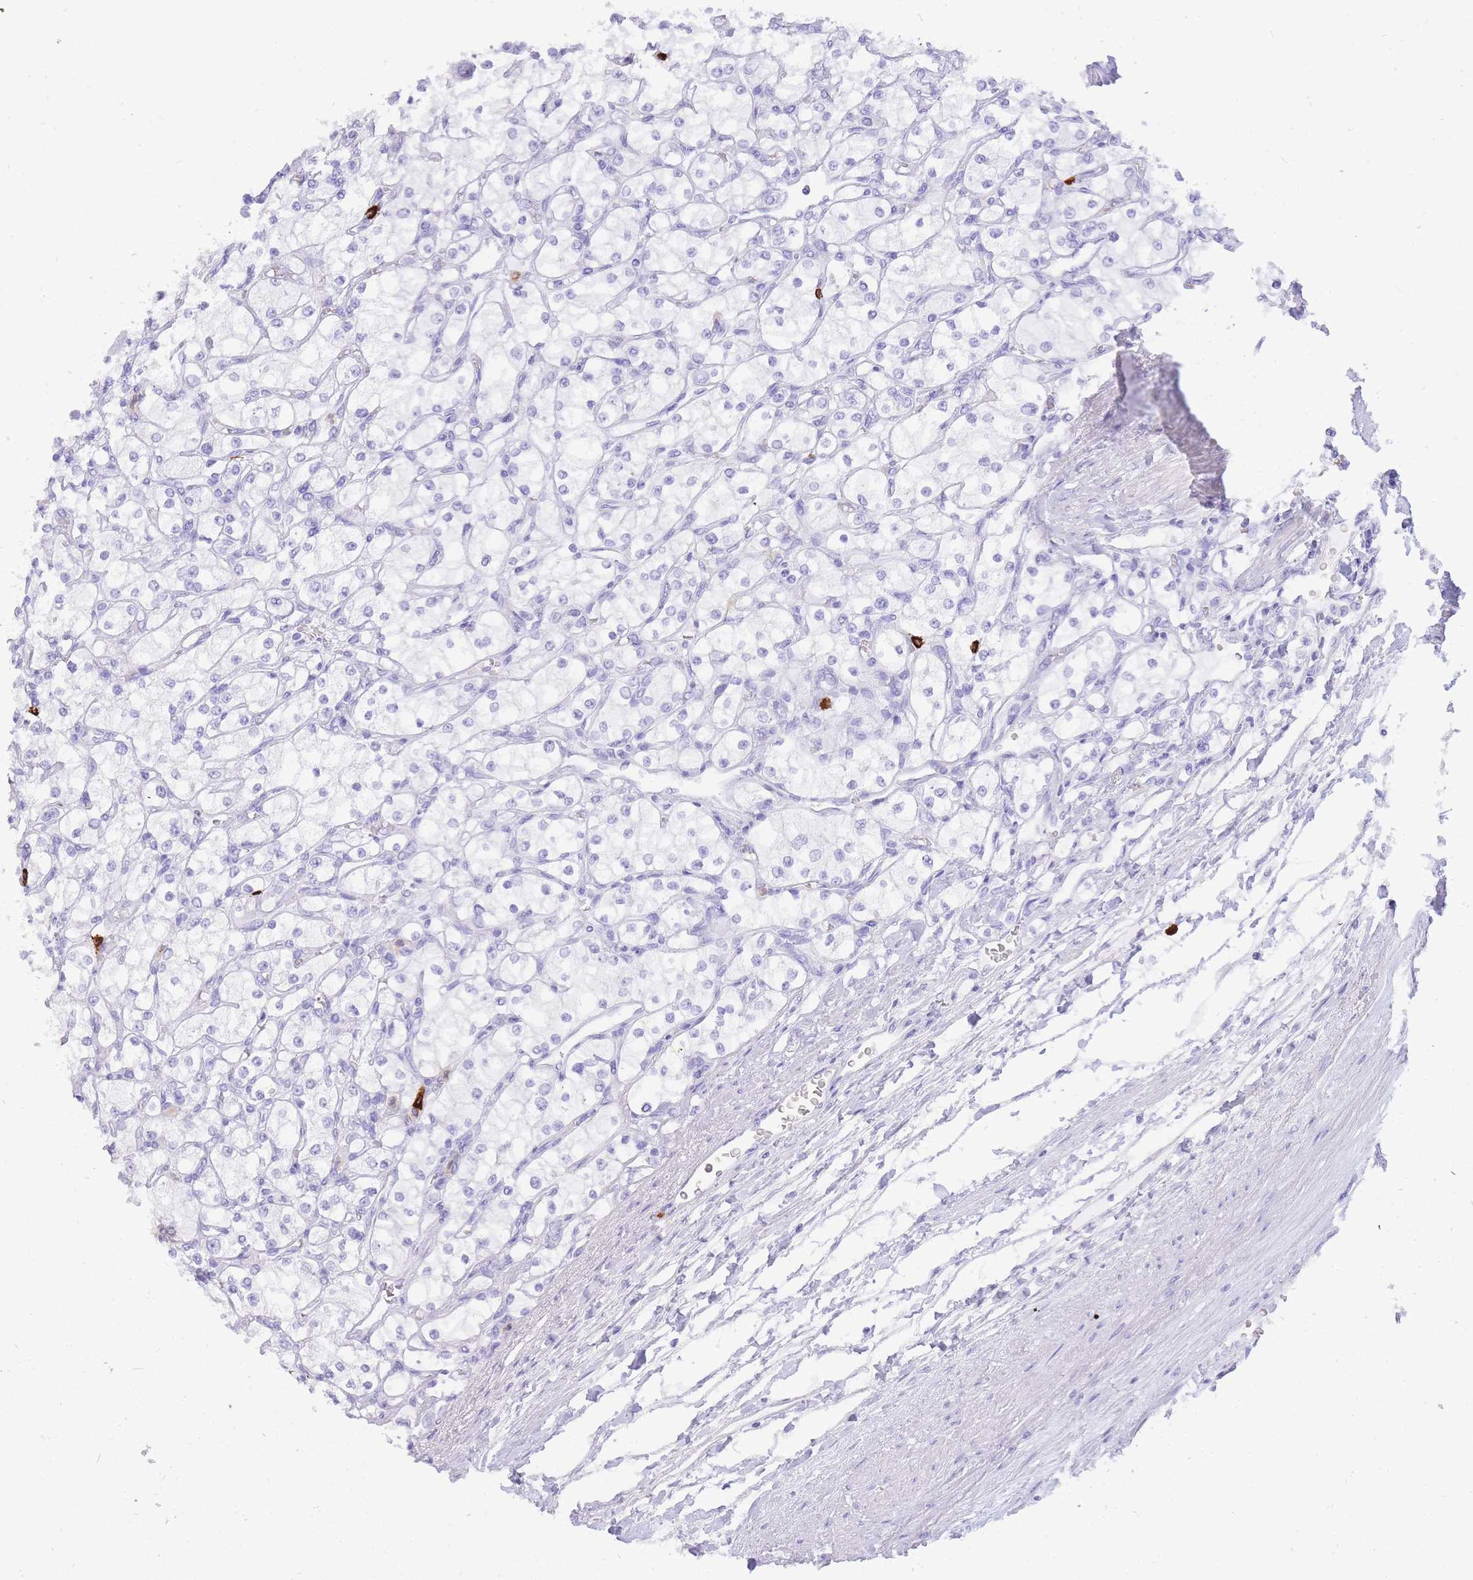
{"staining": {"intensity": "negative", "quantity": "none", "location": "none"}, "tissue": "renal cancer", "cell_type": "Tumor cells", "image_type": "cancer", "snomed": [{"axis": "morphology", "description": "Adenocarcinoma, NOS"}, {"axis": "topography", "description": "Kidney"}], "caption": "High power microscopy histopathology image of an IHC micrograph of renal adenocarcinoma, revealing no significant positivity in tumor cells. Brightfield microscopy of IHC stained with DAB (brown) and hematoxylin (blue), captured at high magnification.", "gene": "HERC1", "patient": {"sex": "male", "age": 80}}